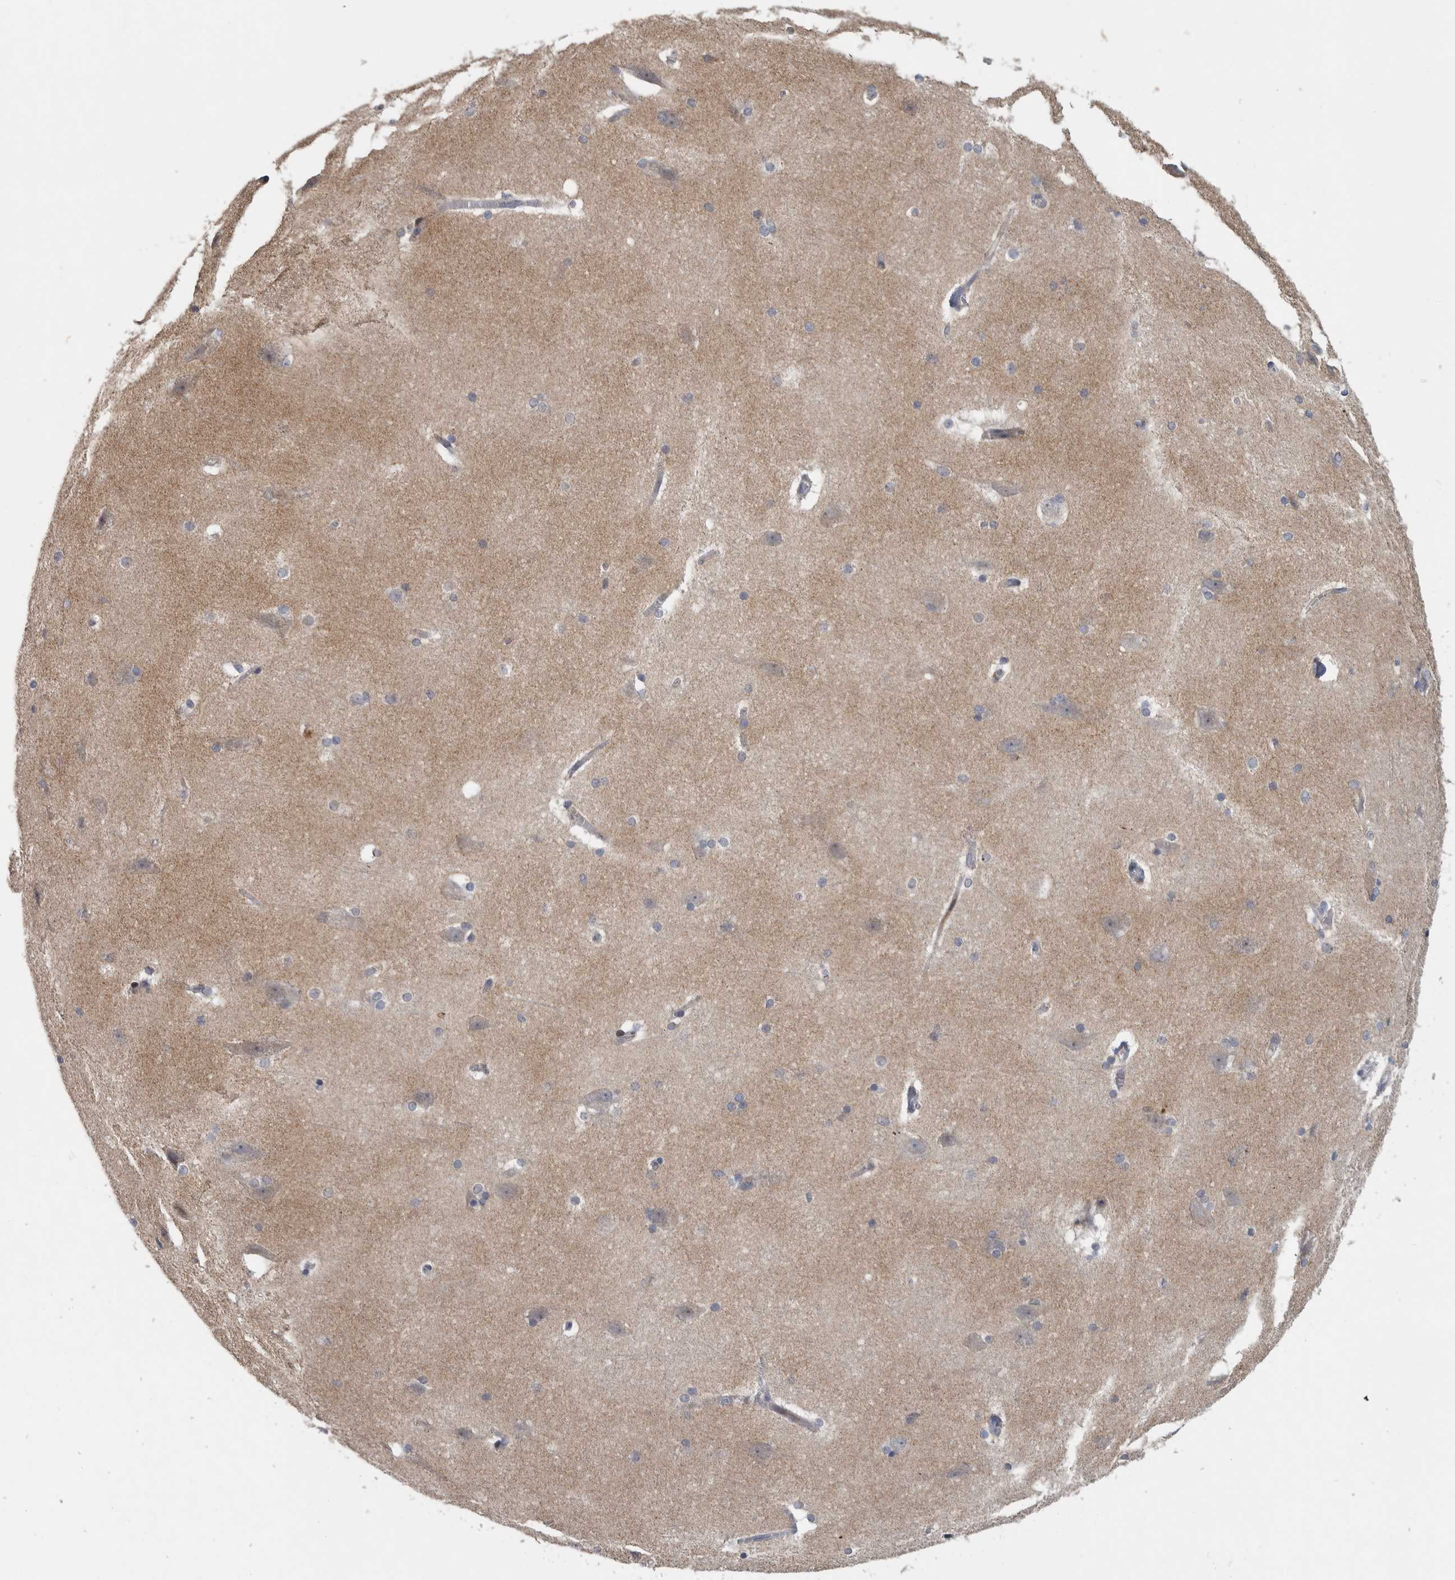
{"staining": {"intensity": "weak", "quantity": "25%-75%", "location": "cytoplasmic/membranous"}, "tissue": "cerebral cortex", "cell_type": "Endothelial cells", "image_type": "normal", "snomed": [{"axis": "morphology", "description": "Normal tissue, NOS"}, {"axis": "topography", "description": "Cerebral cortex"}, {"axis": "topography", "description": "Hippocampus"}], "caption": "Immunohistochemical staining of benign cerebral cortex demonstrates 25%-75% levels of weak cytoplasmic/membranous protein expression in approximately 25%-75% of endothelial cells. The staining is performed using DAB brown chromogen to label protein expression. The nuclei are counter-stained blue using hematoxylin.", "gene": "FAM83G", "patient": {"sex": "female", "age": 19}}